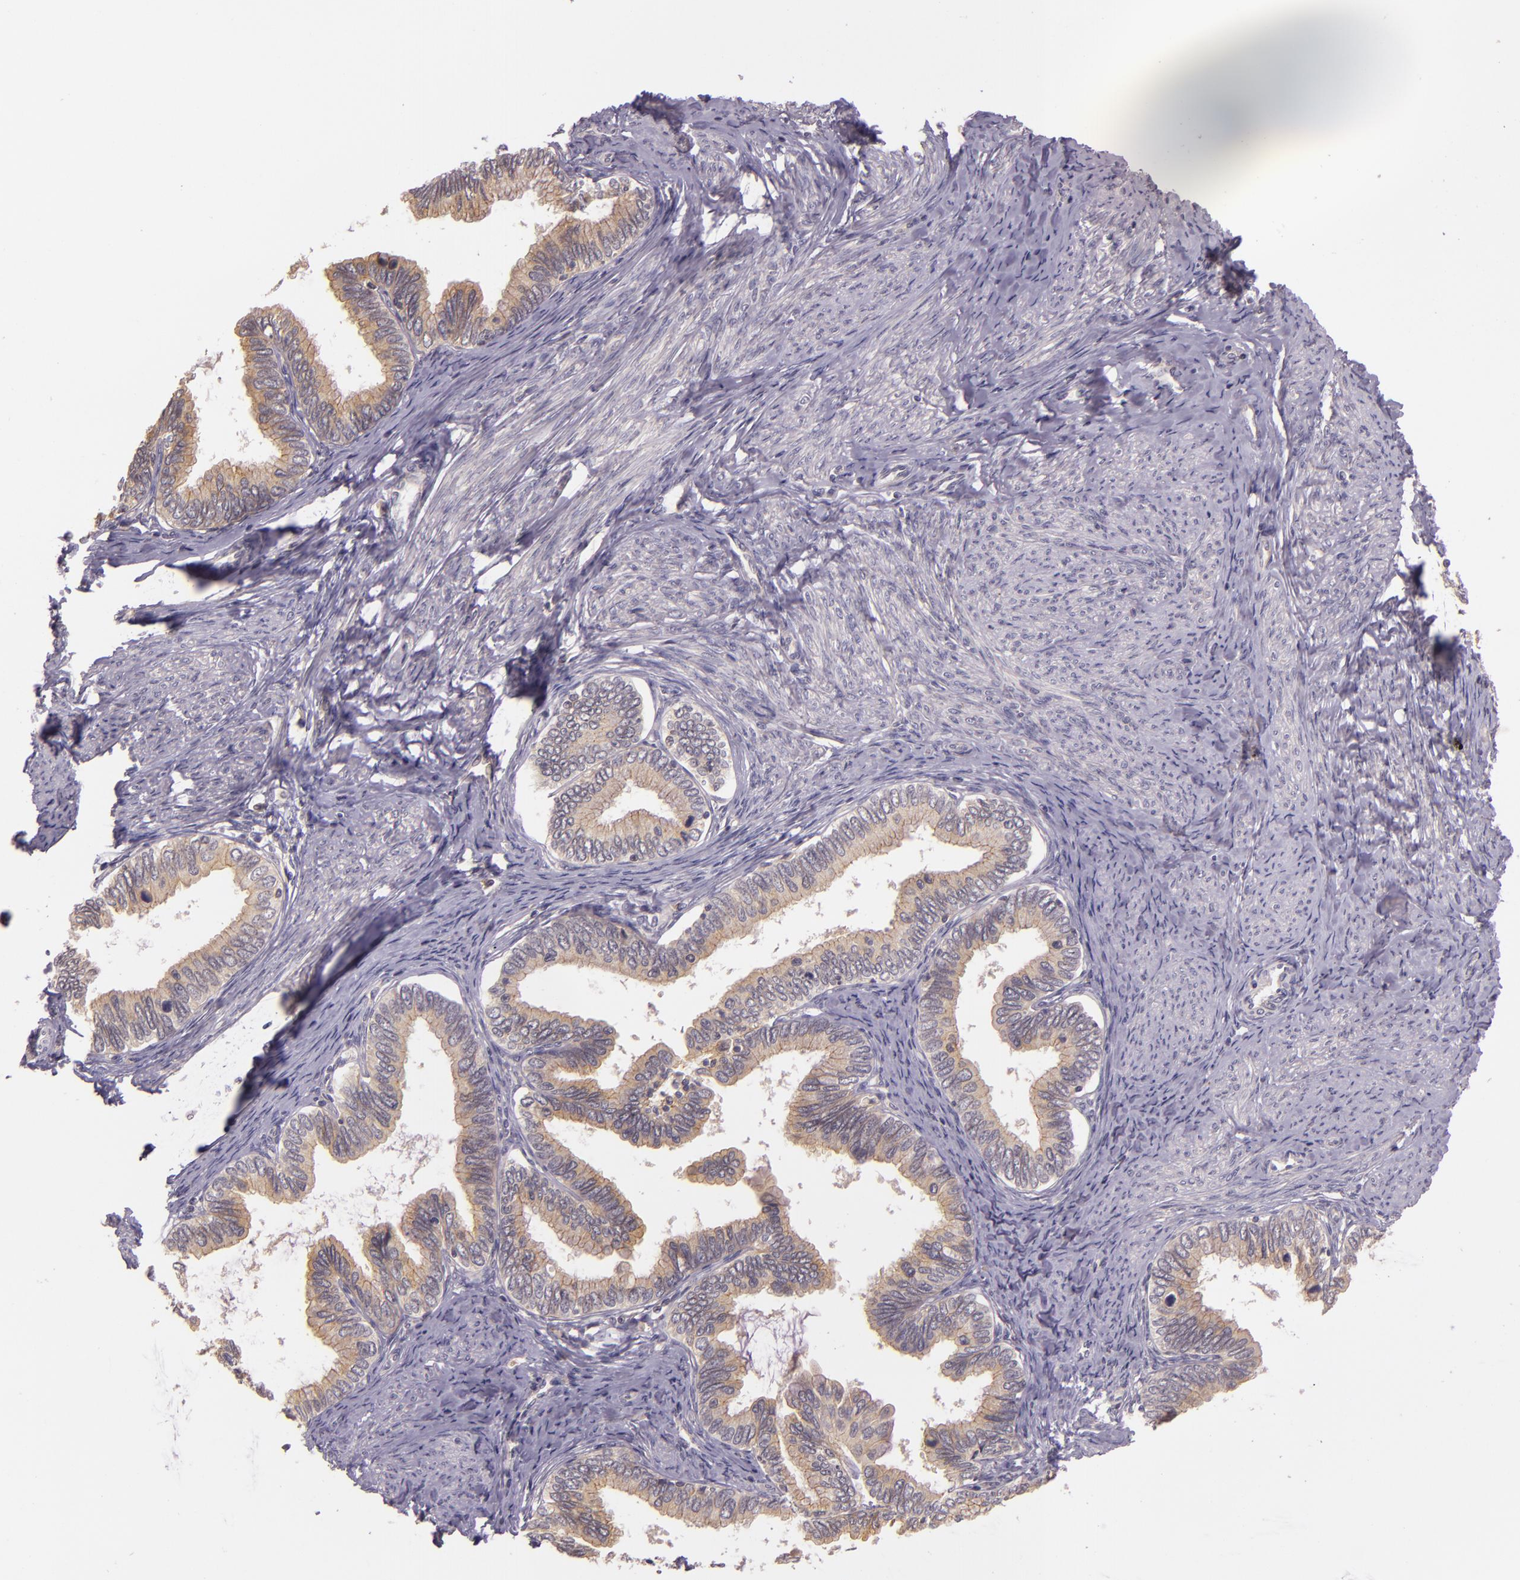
{"staining": {"intensity": "weak", "quantity": ">75%", "location": "cytoplasmic/membranous"}, "tissue": "cervical cancer", "cell_type": "Tumor cells", "image_type": "cancer", "snomed": [{"axis": "morphology", "description": "Adenocarcinoma, NOS"}, {"axis": "topography", "description": "Cervix"}], "caption": "Immunohistochemistry photomicrograph of human adenocarcinoma (cervical) stained for a protein (brown), which shows low levels of weak cytoplasmic/membranous positivity in about >75% of tumor cells.", "gene": "ARMH4", "patient": {"sex": "female", "age": 49}}